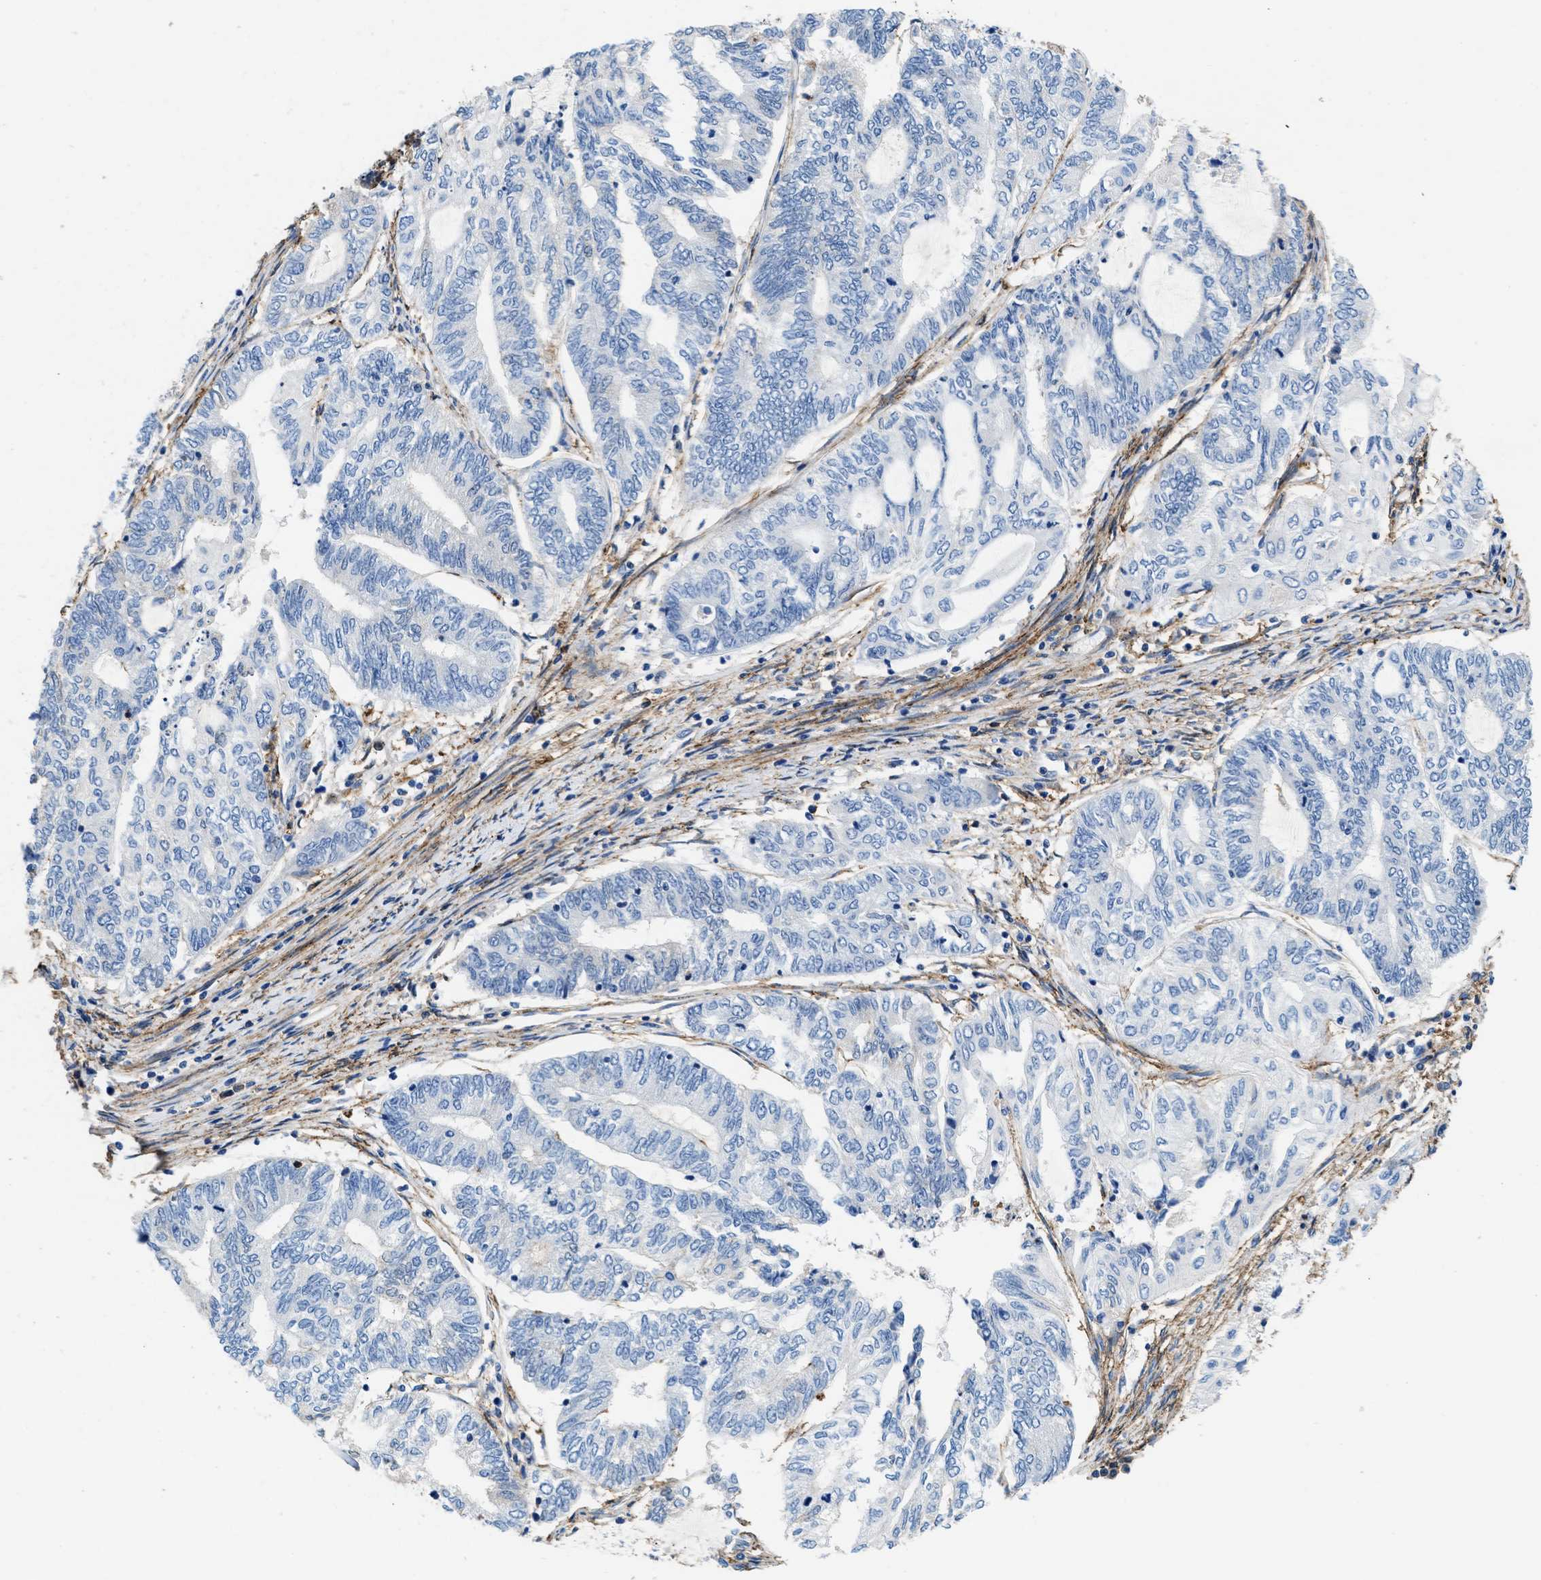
{"staining": {"intensity": "negative", "quantity": "none", "location": "none"}, "tissue": "endometrial cancer", "cell_type": "Tumor cells", "image_type": "cancer", "snomed": [{"axis": "morphology", "description": "Adenocarcinoma, NOS"}, {"axis": "topography", "description": "Uterus"}, {"axis": "topography", "description": "Endometrium"}], "caption": "Immunohistochemical staining of endometrial cancer (adenocarcinoma) displays no significant staining in tumor cells.", "gene": "KCNQ4", "patient": {"sex": "female", "age": 70}}